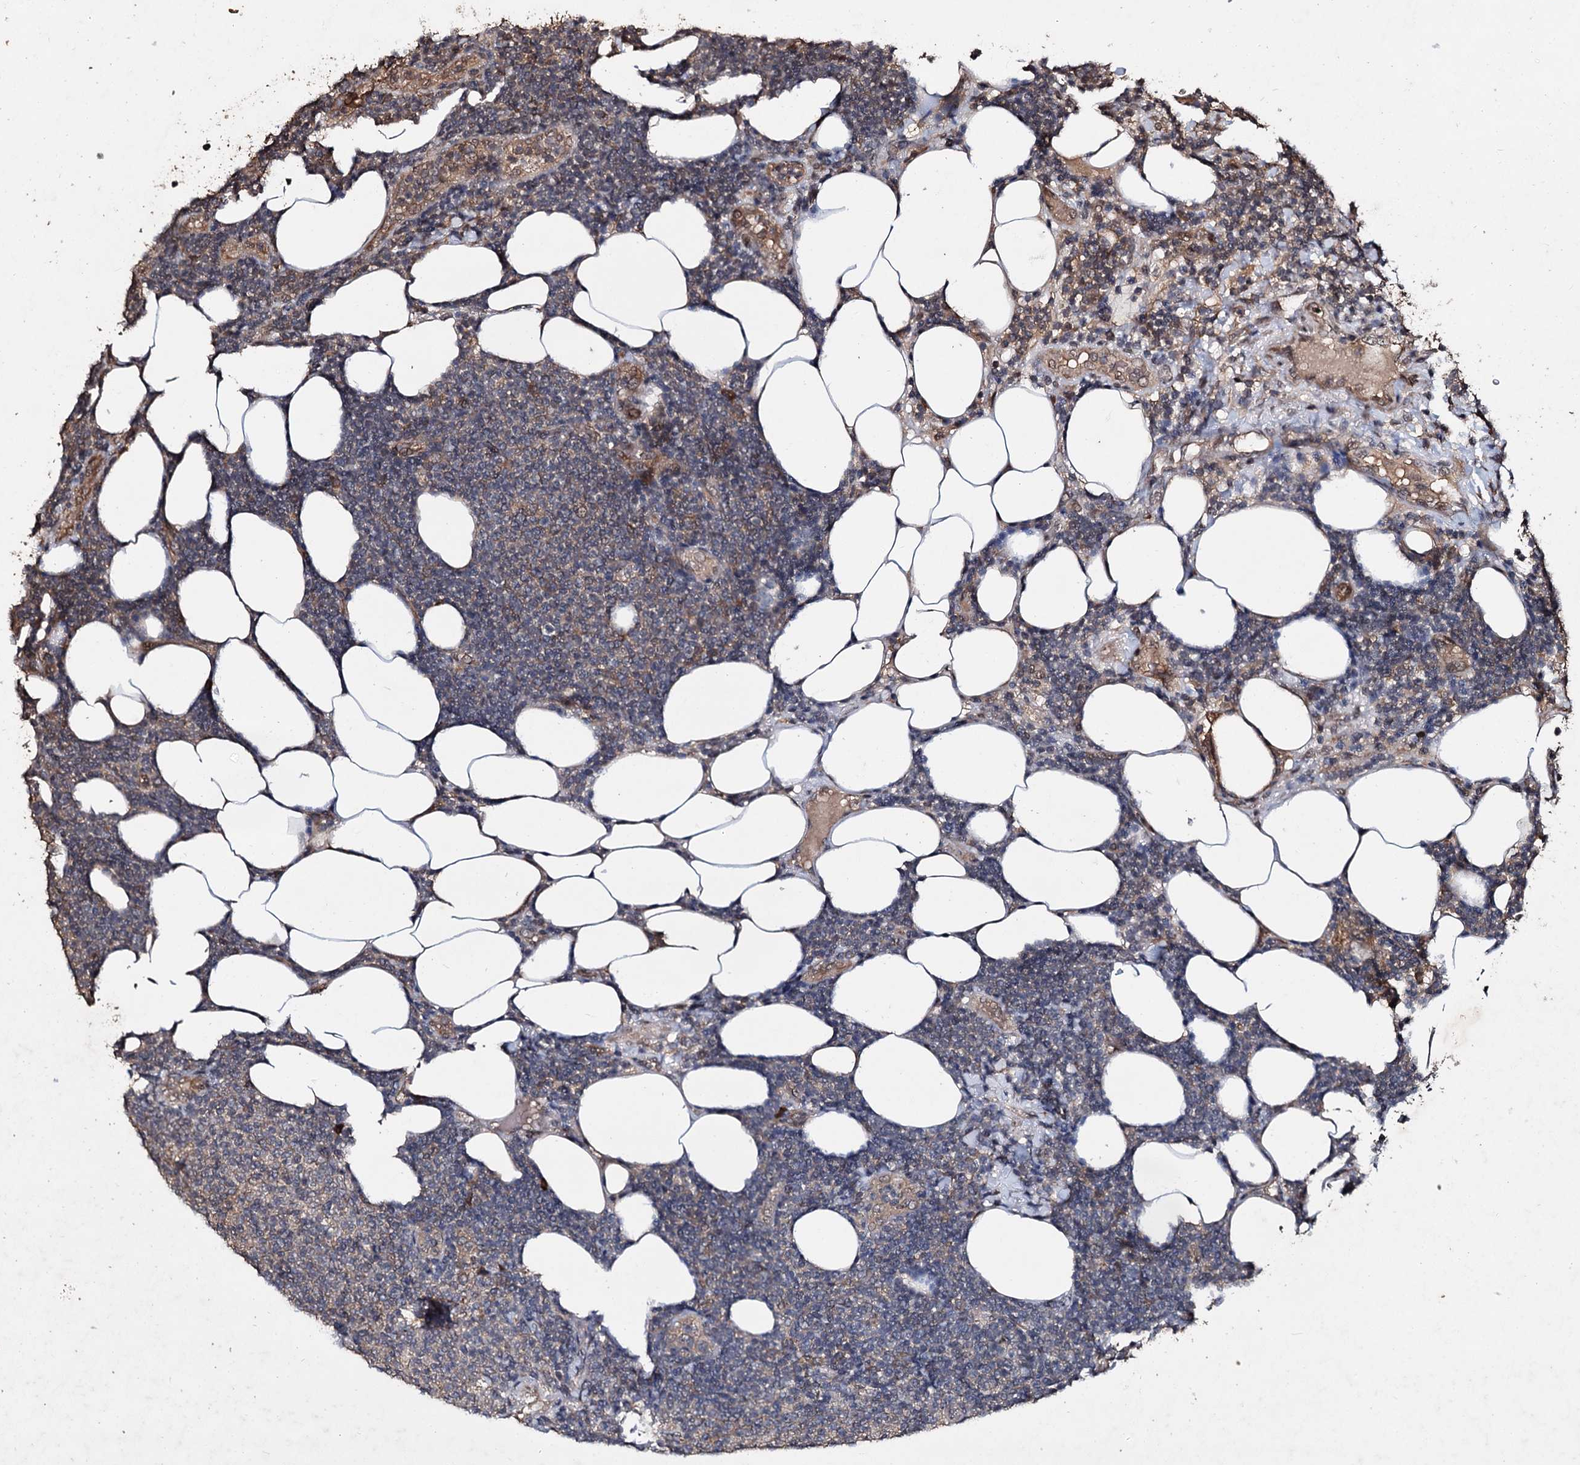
{"staining": {"intensity": "weak", "quantity": "<25%", "location": "cytoplasmic/membranous"}, "tissue": "lymphoma", "cell_type": "Tumor cells", "image_type": "cancer", "snomed": [{"axis": "morphology", "description": "Malignant lymphoma, non-Hodgkin's type, Low grade"}, {"axis": "topography", "description": "Lymph node"}], "caption": "Lymphoma was stained to show a protein in brown. There is no significant expression in tumor cells.", "gene": "SLC46A3", "patient": {"sex": "male", "age": 66}}